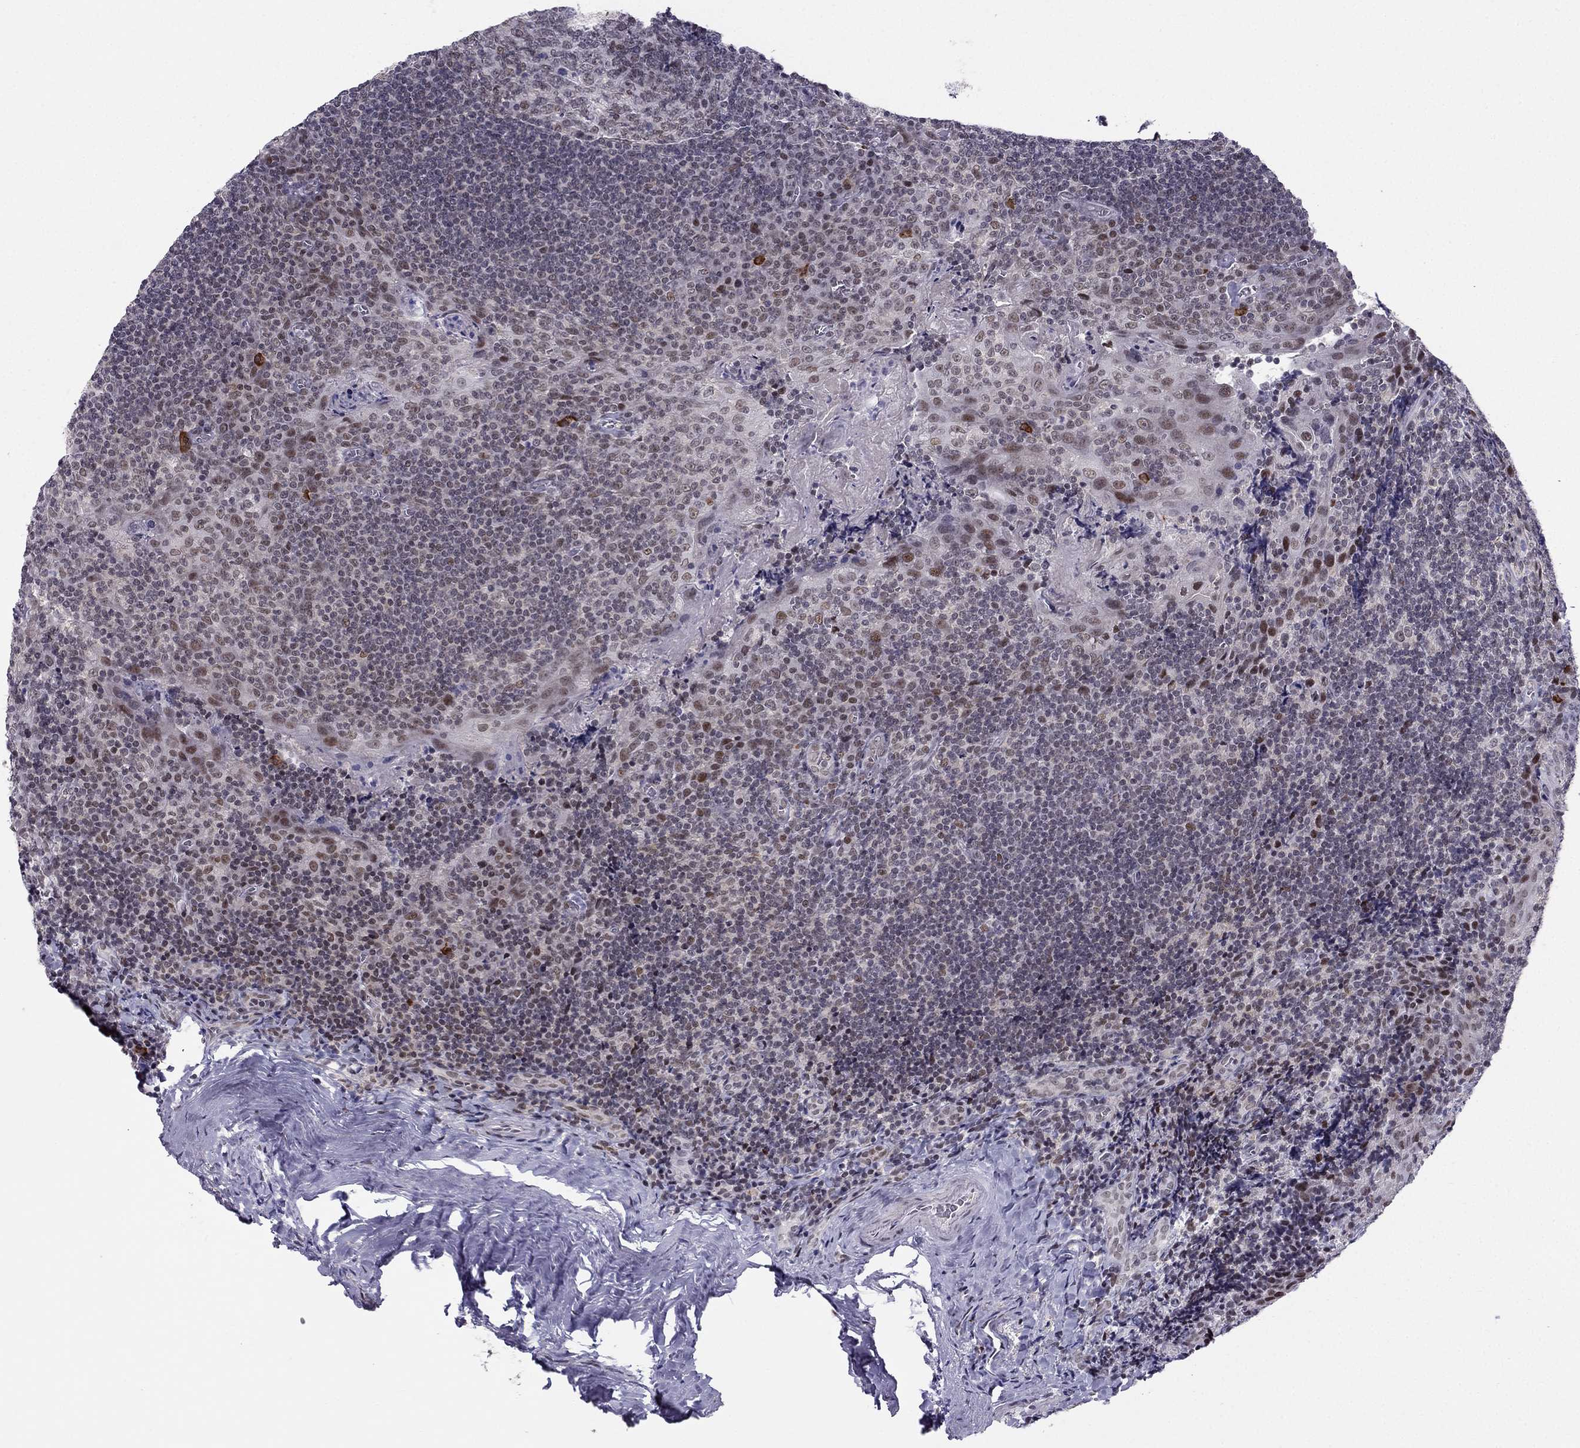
{"staining": {"intensity": "weak", "quantity": "<25%", "location": "nuclear"}, "tissue": "tonsil", "cell_type": "Germinal center cells", "image_type": "normal", "snomed": [{"axis": "morphology", "description": "Normal tissue, NOS"}, {"axis": "morphology", "description": "Inflammation, NOS"}, {"axis": "topography", "description": "Tonsil"}], "caption": "Immunohistochemical staining of benign human tonsil exhibits no significant staining in germinal center cells. The staining was performed using DAB (3,3'-diaminobenzidine) to visualize the protein expression in brown, while the nuclei were stained in blue with hematoxylin (Magnification: 20x).", "gene": "RPRD2", "patient": {"sex": "female", "age": 31}}